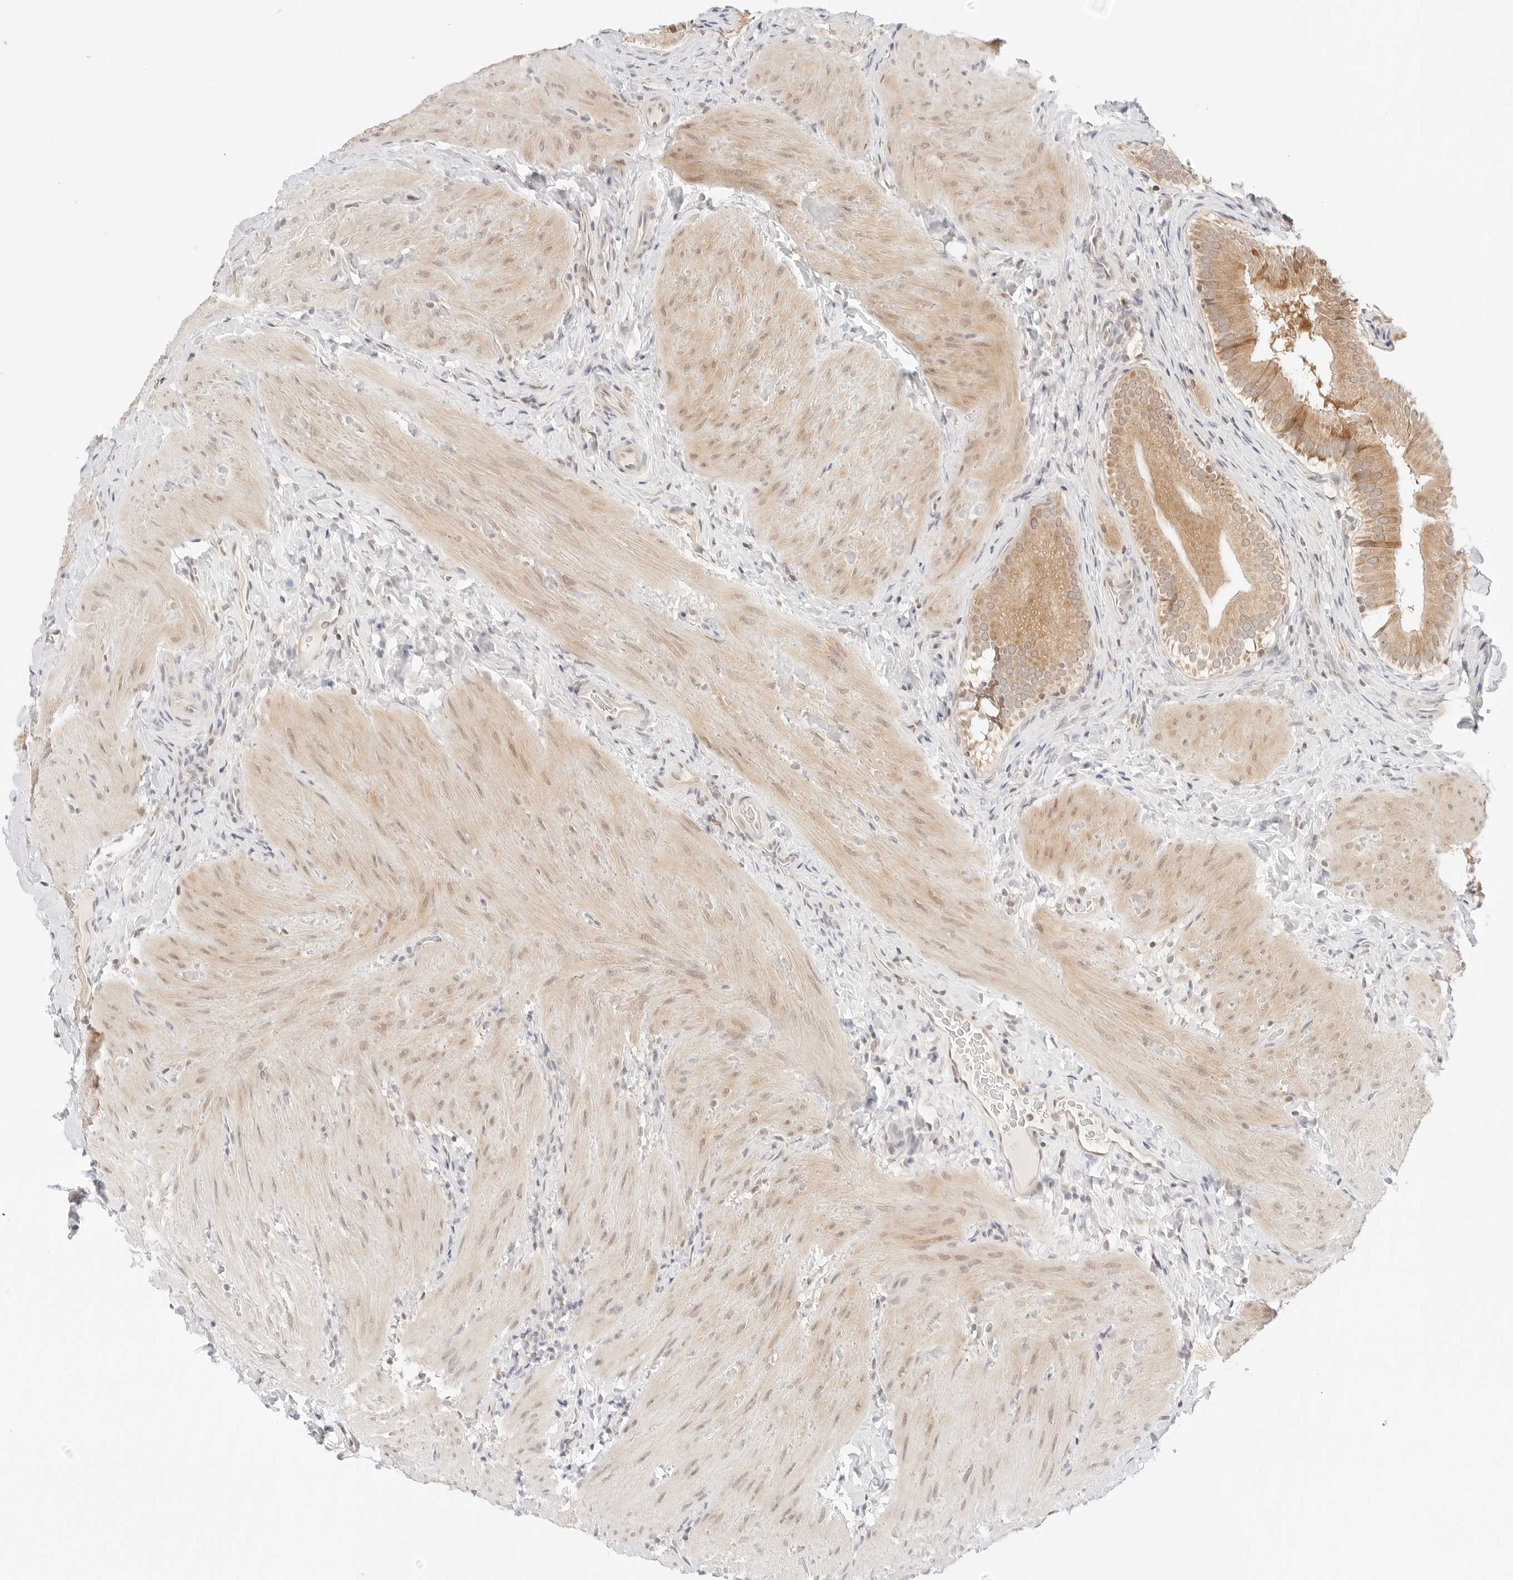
{"staining": {"intensity": "moderate", "quantity": ">75%", "location": "cytoplasmic/membranous,nuclear"}, "tissue": "gallbladder", "cell_type": "Glandular cells", "image_type": "normal", "snomed": [{"axis": "morphology", "description": "Normal tissue, NOS"}, {"axis": "topography", "description": "Gallbladder"}], "caption": "Immunohistochemical staining of unremarkable gallbladder exhibits moderate cytoplasmic/membranous,nuclear protein positivity in approximately >75% of glandular cells.", "gene": "ERO1B", "patient": {"sex": "female", "age": 30}}